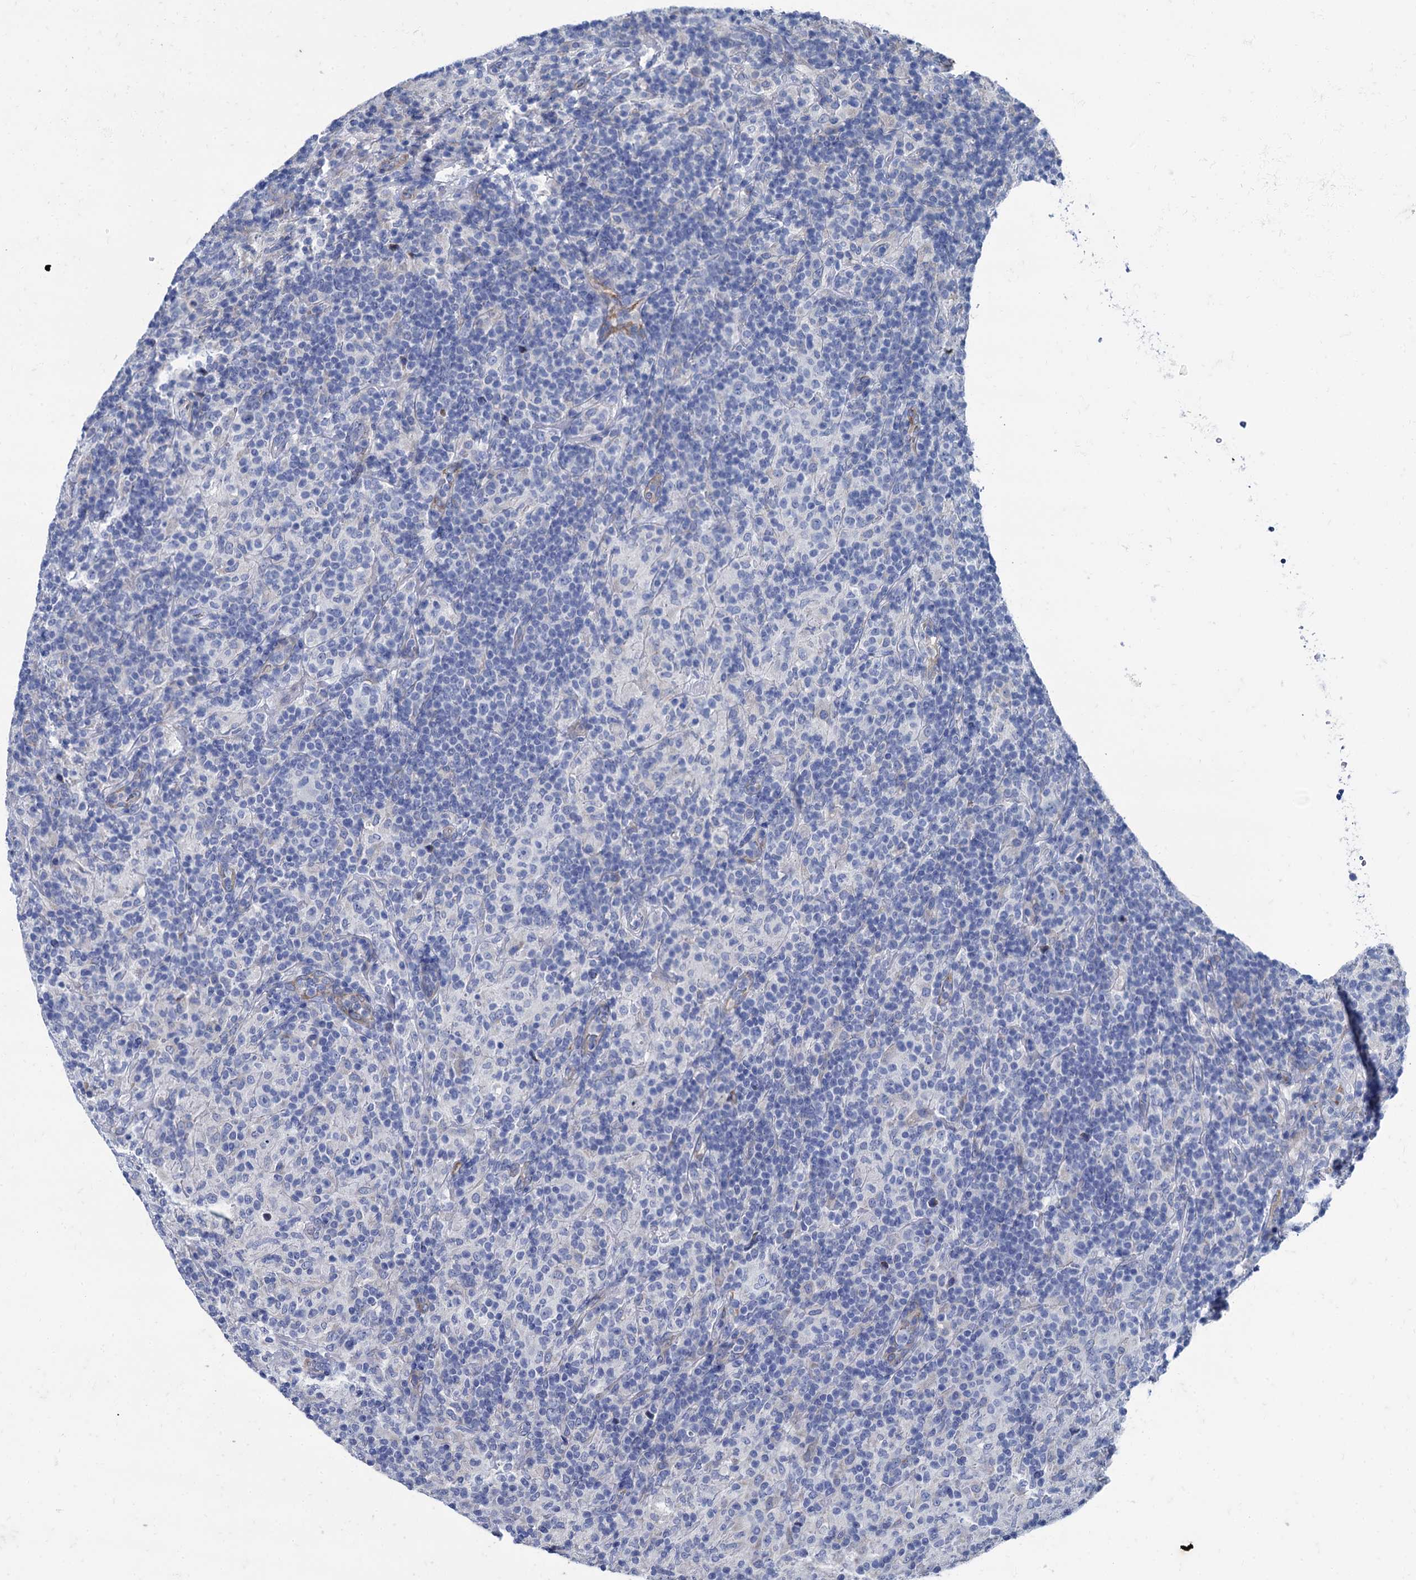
{"staining": {"intensity": "negative", "quantity": "none", "location": "none"}, "tissue": "lymphoma", "cell_type": "Tumor cells", "image_type": "cancer", "snomed": [{"axis": "morphology", "description": "Hodgkin's disease, NOS"}, {"axis": "topography", "description": "Lymph node"}], "caption": "Tumor cells are negative for brown protein staining in lymphoma.", "gene": "FOXR2", "patient": {"sex": "male", "age": 70}}